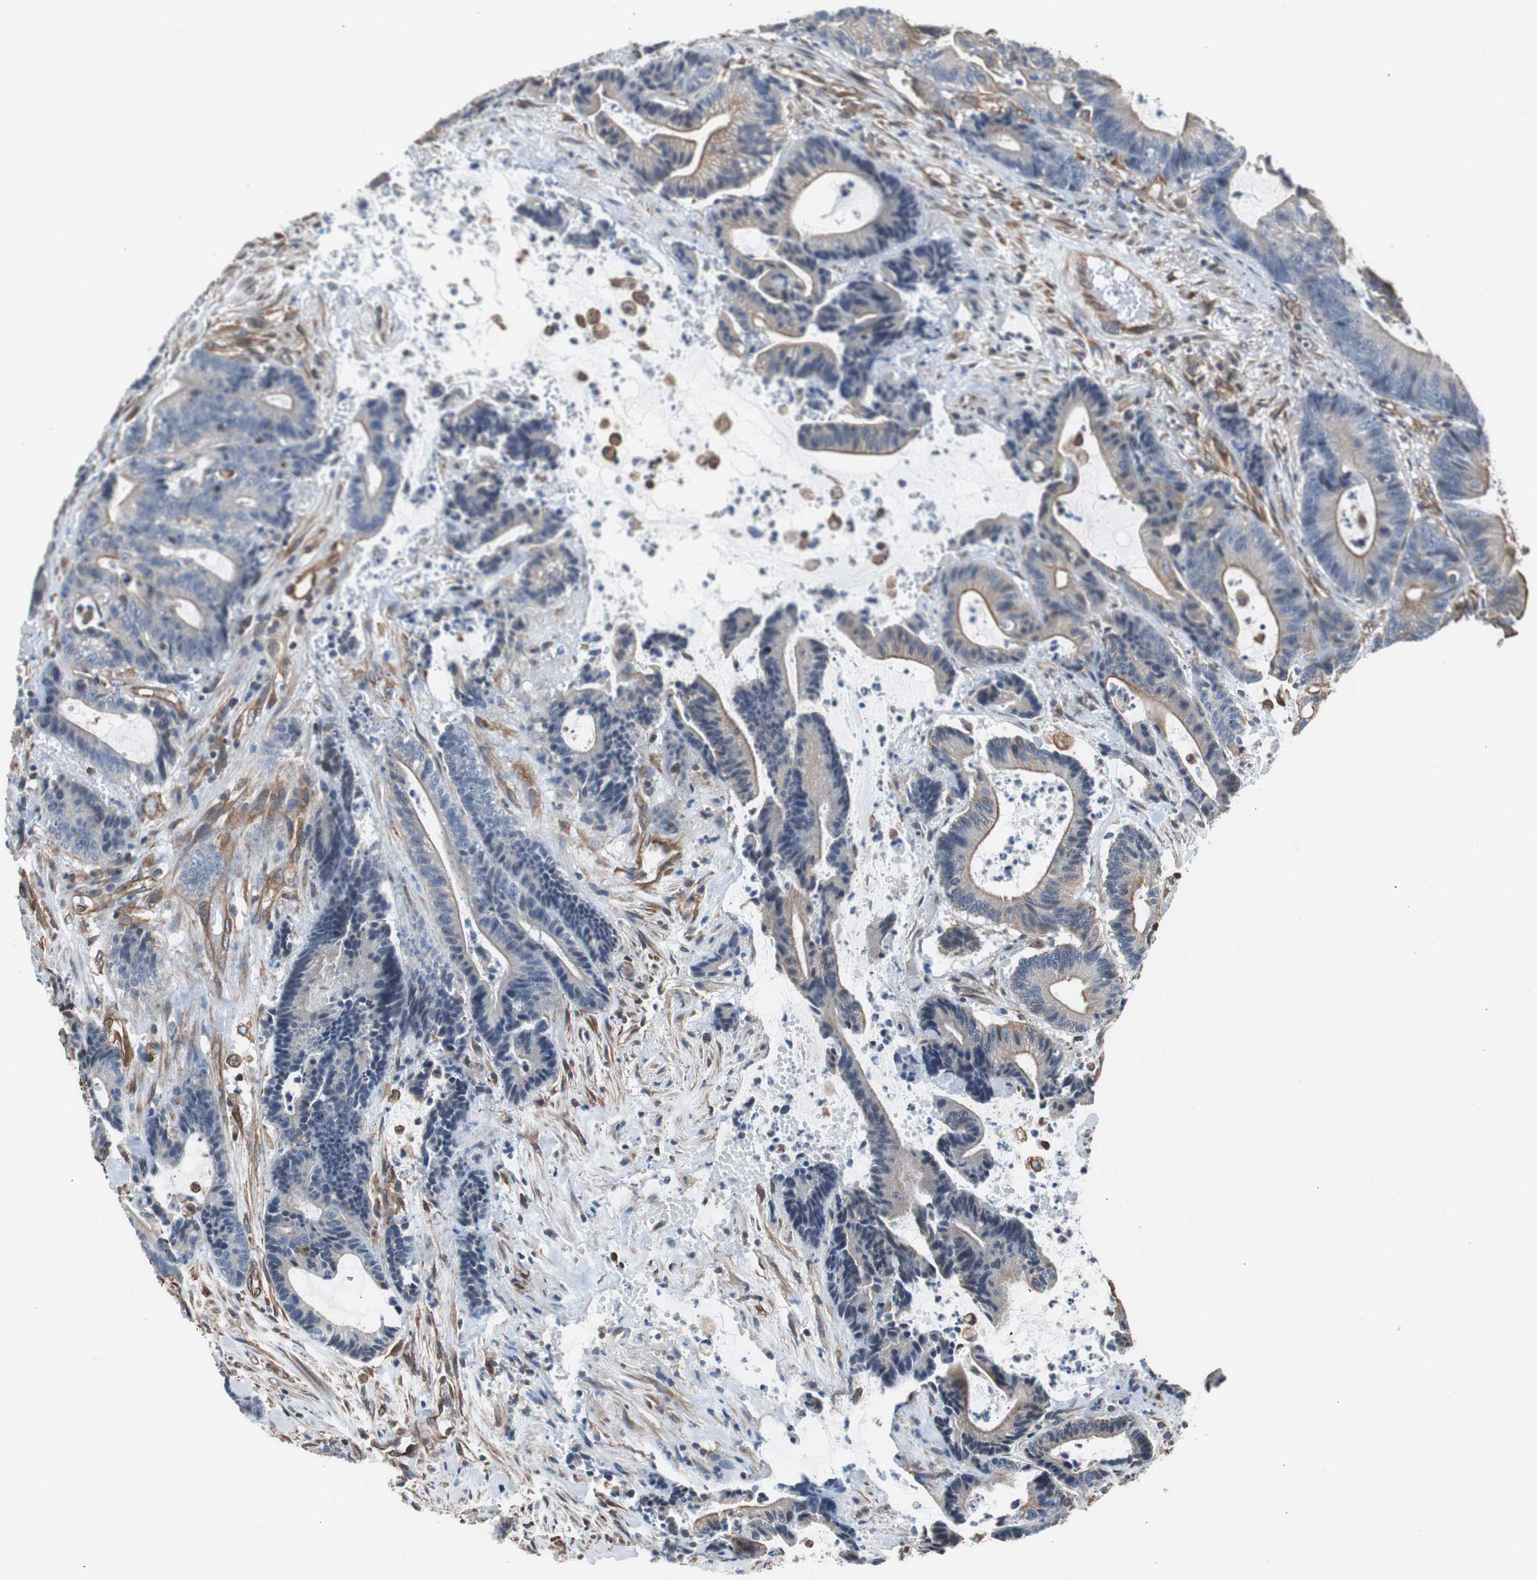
{"staining": {"intensity": "weak", "quantity": "25%-75%", "location": "cytoplasmic/membranous"}, "tissue": "colorectal cancer", "cell_type": "Tumor cells", "image_type": "cancer", "snomed": [{"axis": "morphology", "description": "Adenocarcinoma, NOS"}, {"axis": "topography", "description": "Colon"}], "caption": "Colorectal cancer (adenocarcinoma) tissue reveals weak cytoplasmic/membranous staining in about 25%-75% of tumor cells, visualized by immunohistochemistry.", "gene": "KIF3B", "patient": {"sex": "female", "age": 84}}